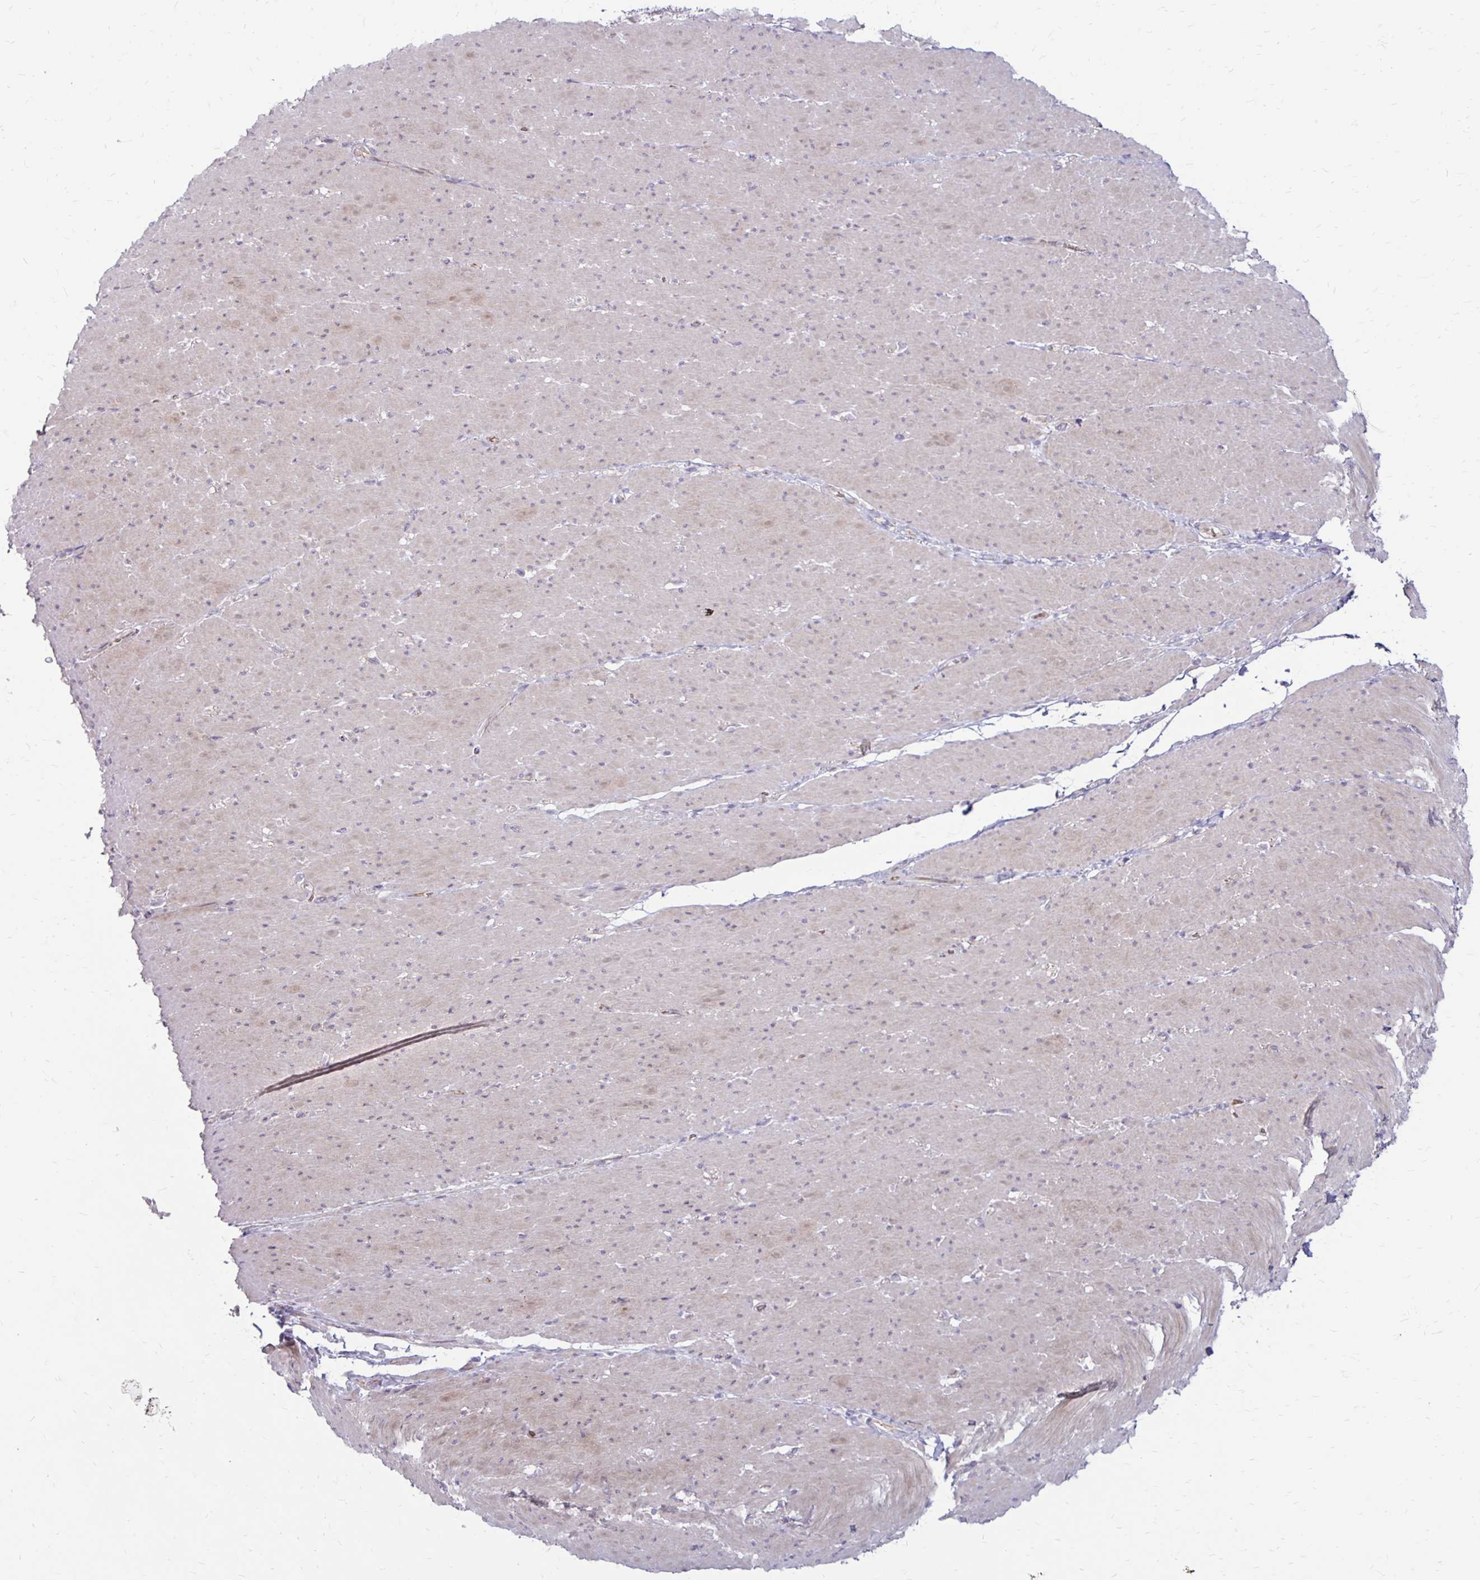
{"staining": {"intensity": "weak", "quantity": "25%-75%", "location": "cytoplasmic/membranous"}, "tissue": "smooth muscle", "cell_type": "Smooth muscle cells", "image_type": "normal", "snomed": [{"axis": "morphology", "description": "Normal tissue, NOS"}, {"axis": "topography", "description": "Smooth muscle"}, {"axis": "topography", "description": "Rectum"}], "caption": "A brown stain shows weak cytoplasmic/membranous expression of a protein in smooth muscle cells of normal human smooth muscle.", "gene": "KATNBL1", "patient": {"sex": "male", "age": 53}}